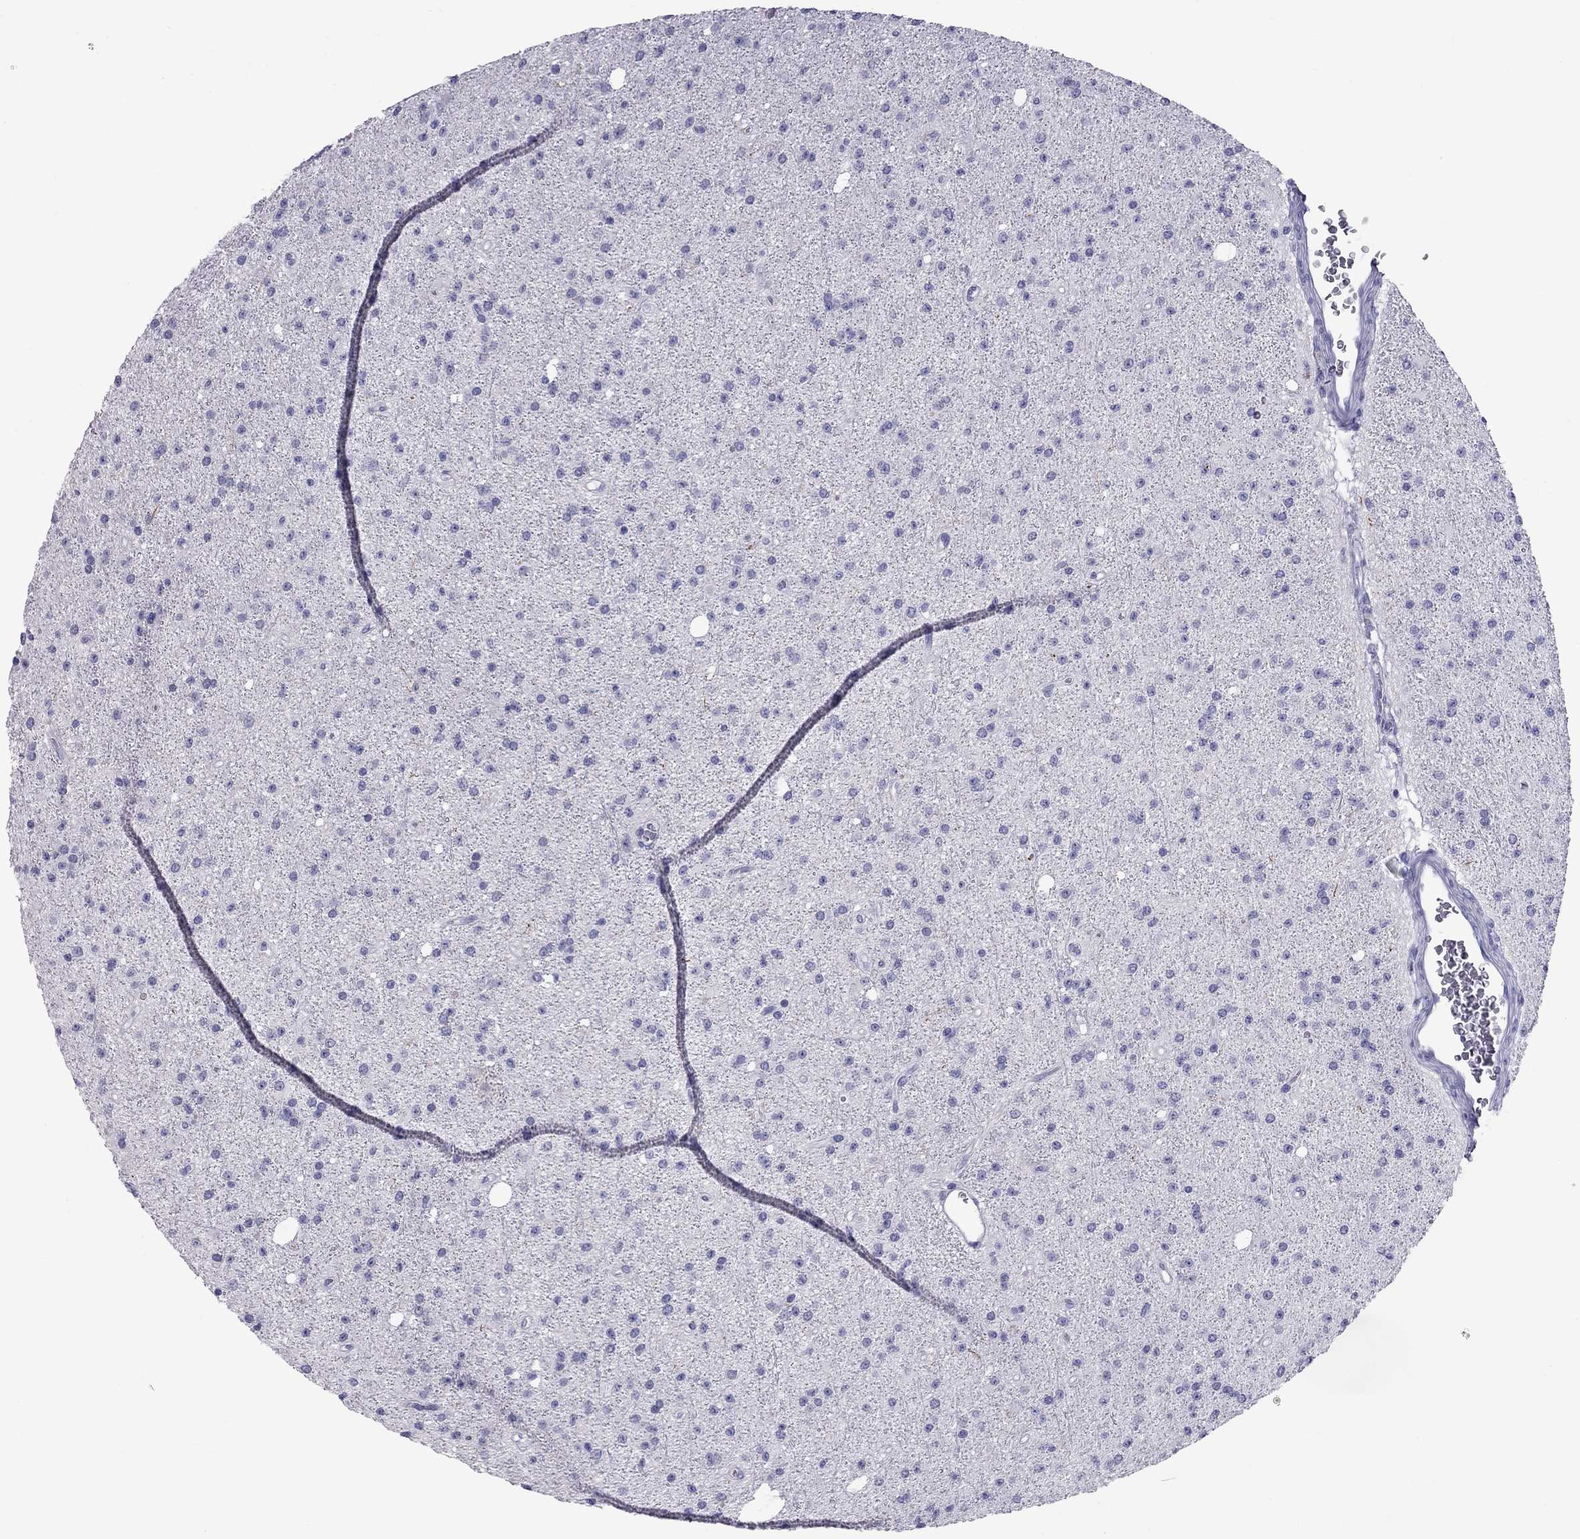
{"staining": {"intensity": "negative", "quantity": "none", "location": "none"}, "tissue": "glioma", "cell_type": "Tumor cells", "image_type": "cancer", "snomed": [{"axis": "morphology", "description": "Glioma, malignant, Low grade"}, {"axis": "topography", "description": "Brain"}], "caption": "Immunohistochemistry (IHC) of low-grade glioma (malignant) demonstrates no staining in tumor cells.", "gene": "CHRNB3", "patient": {"sex": "male", "age": 27}}